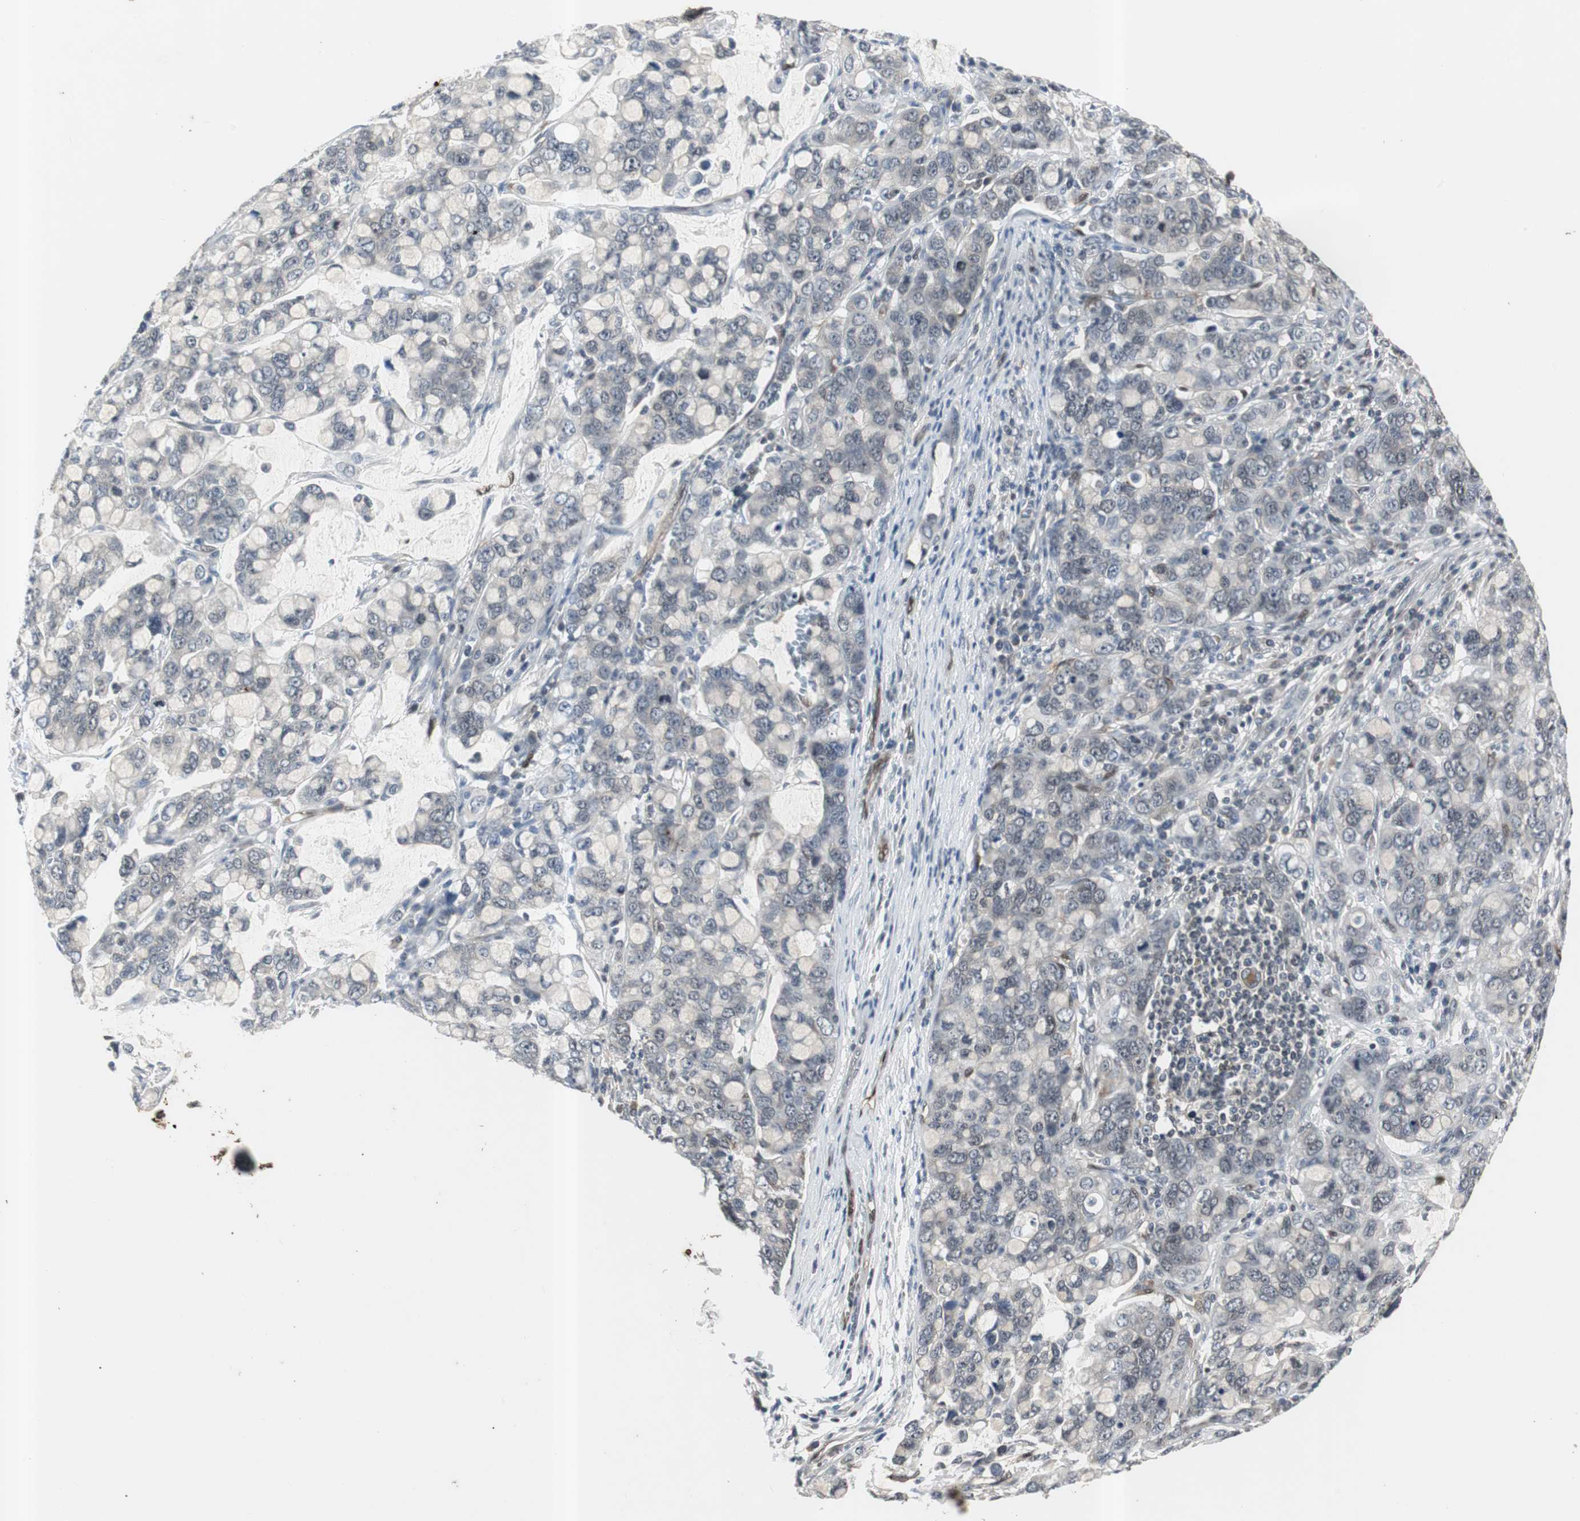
{"staining": {"intensity": "negative", "quantity": "none", "location": "none"}, "tissue": "stomach cancer", "cell_type": "Tumor cells", "image_type": "cancer", "snomed": [{"axis": "morphology", "description": "Adenocarcinoma, NOS"}, {"axis": "topography", "description": "Stomach, lower"}], "caption": "A photomicrograph of human adenocarcinoma (stomach) is negative for staining in tumor cells.", "gene": "SMAD1", "patient": {"sex": "male", "age": 84}}